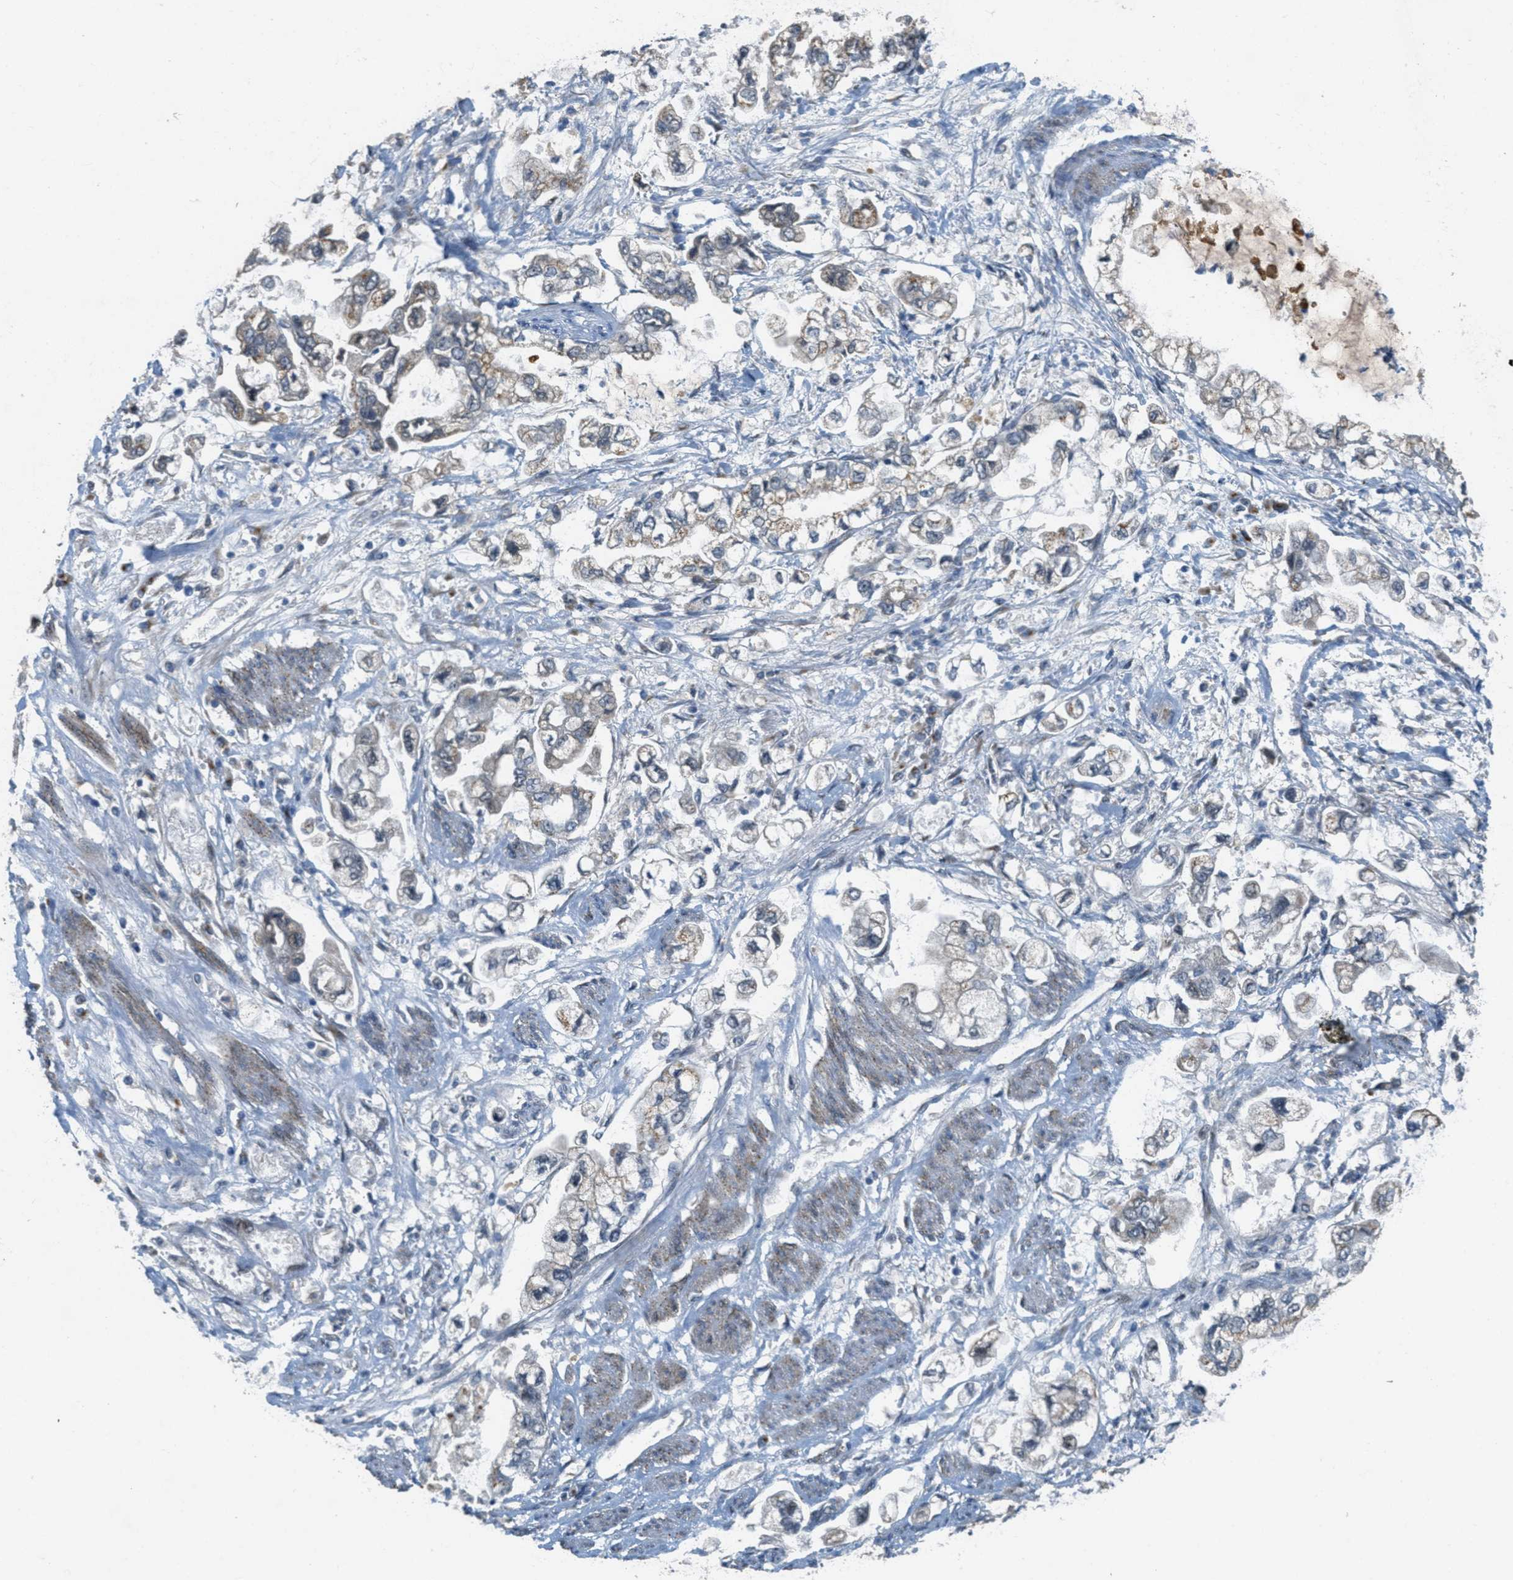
{"staining": {"intensity": "moderate", "quantity": "<25%", "location": "cytoplasmic/membranous"}, "tissue": "stomach cancer", "cell_type": "Tumor cells", "image_type": "cancer", "snomed": [{"axis": "morphology", "description": "Normal tissue, NOS"}, {"axis": "morphology", "description": "Adenocarcinoma, NOS"}, {"axis": "topography", "description": "Stomach"}], "caption": "Stomach cancer tissue demonstrates moderate cytoplasmic/membranous positivity in approximately <25% of tumor cells", "gene": "ZFPL1", "patient": {"sex": "male", "age": 62}}